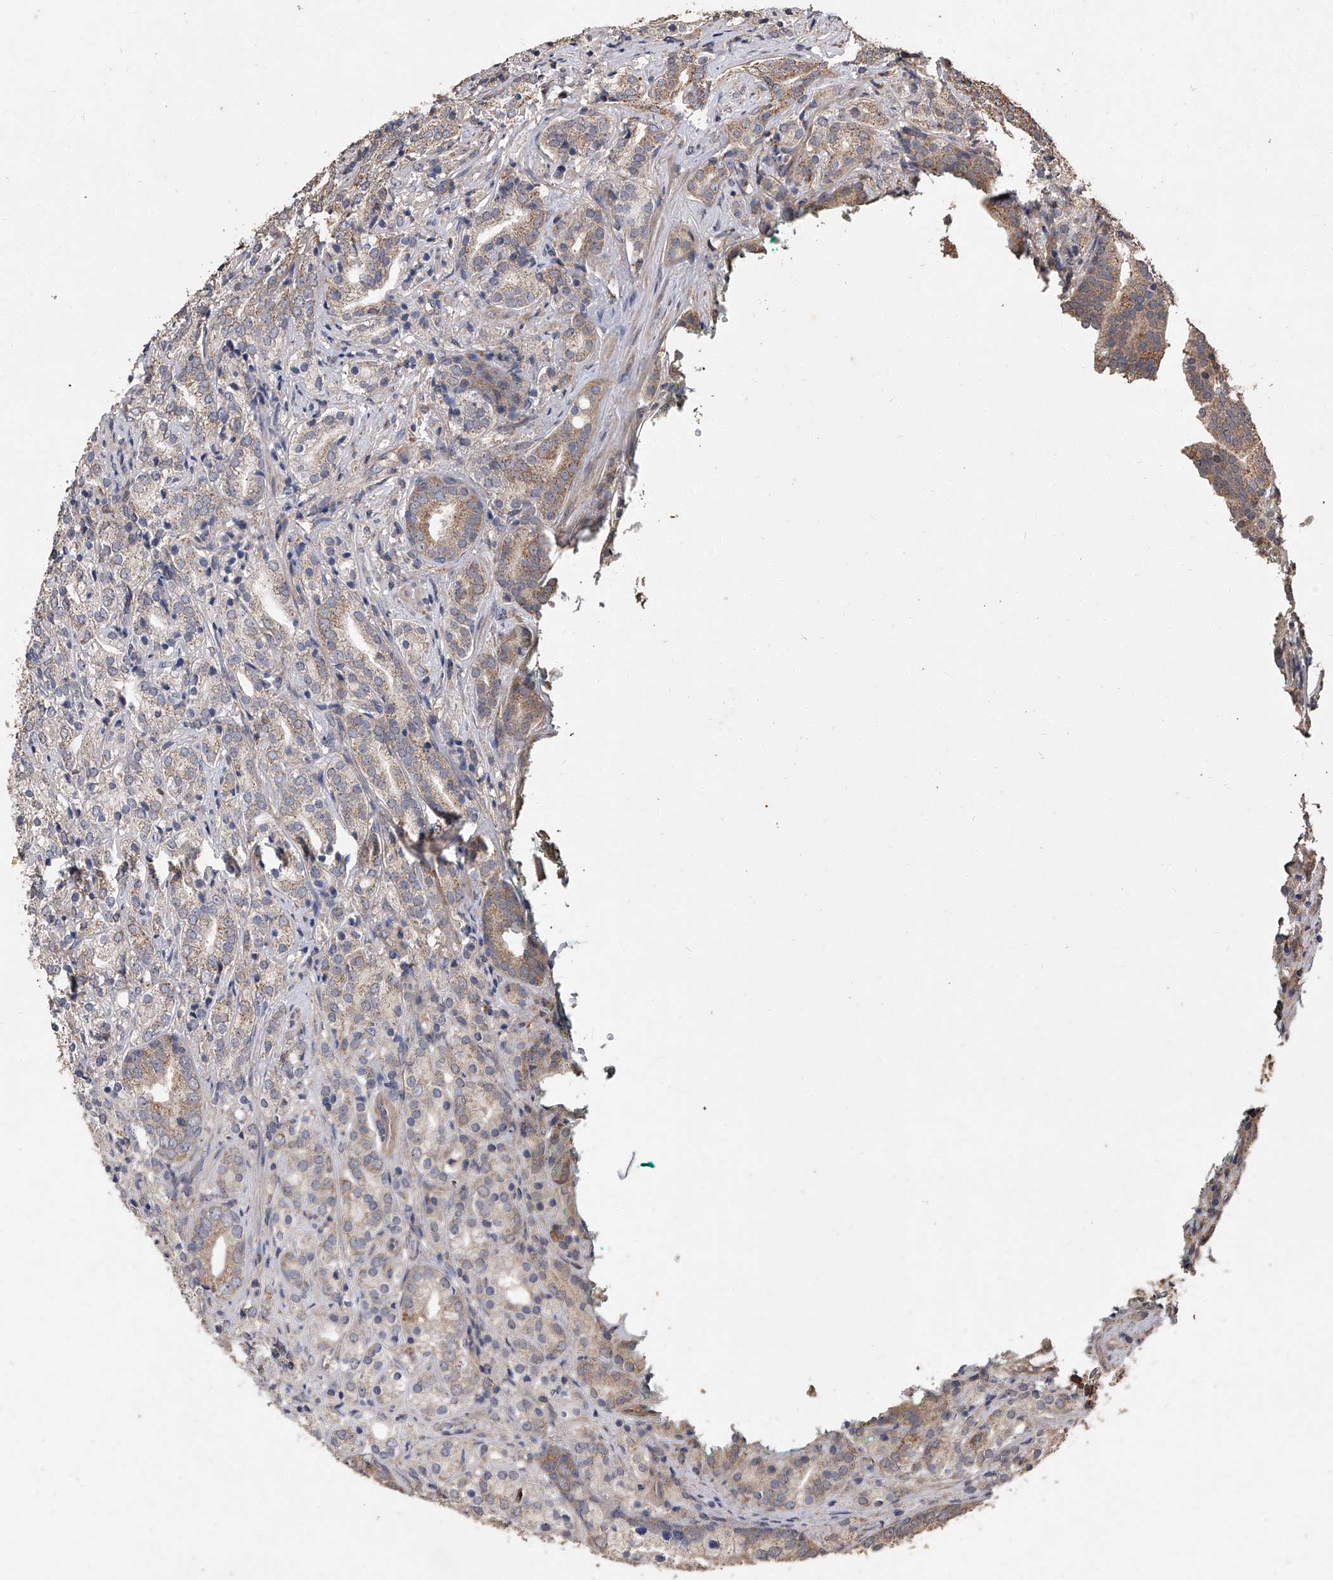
{"staining": {"intensity": "moderate", "quantity": ">75%", "location": "cytoplasmic/membranous"}, "tissue": "prostate cancer", "cell_type": "Tumor cells", "image_type": "cancer", "snomed": [{"axis": "morphology", "description": "Adenocarcinoma, High grade"}, {"axis": "topography", "description": "Prostate"}], "caption": "The micrograph reveals immunohistochemical staining of prostate cancer (high-grade adenocarcinoma). There is moderate cytoplasmic/membranous expression is seen in approximately >75% of tumor cells.", "gene": "LTV1", "patient": {"sex": "male", "age": 57}}